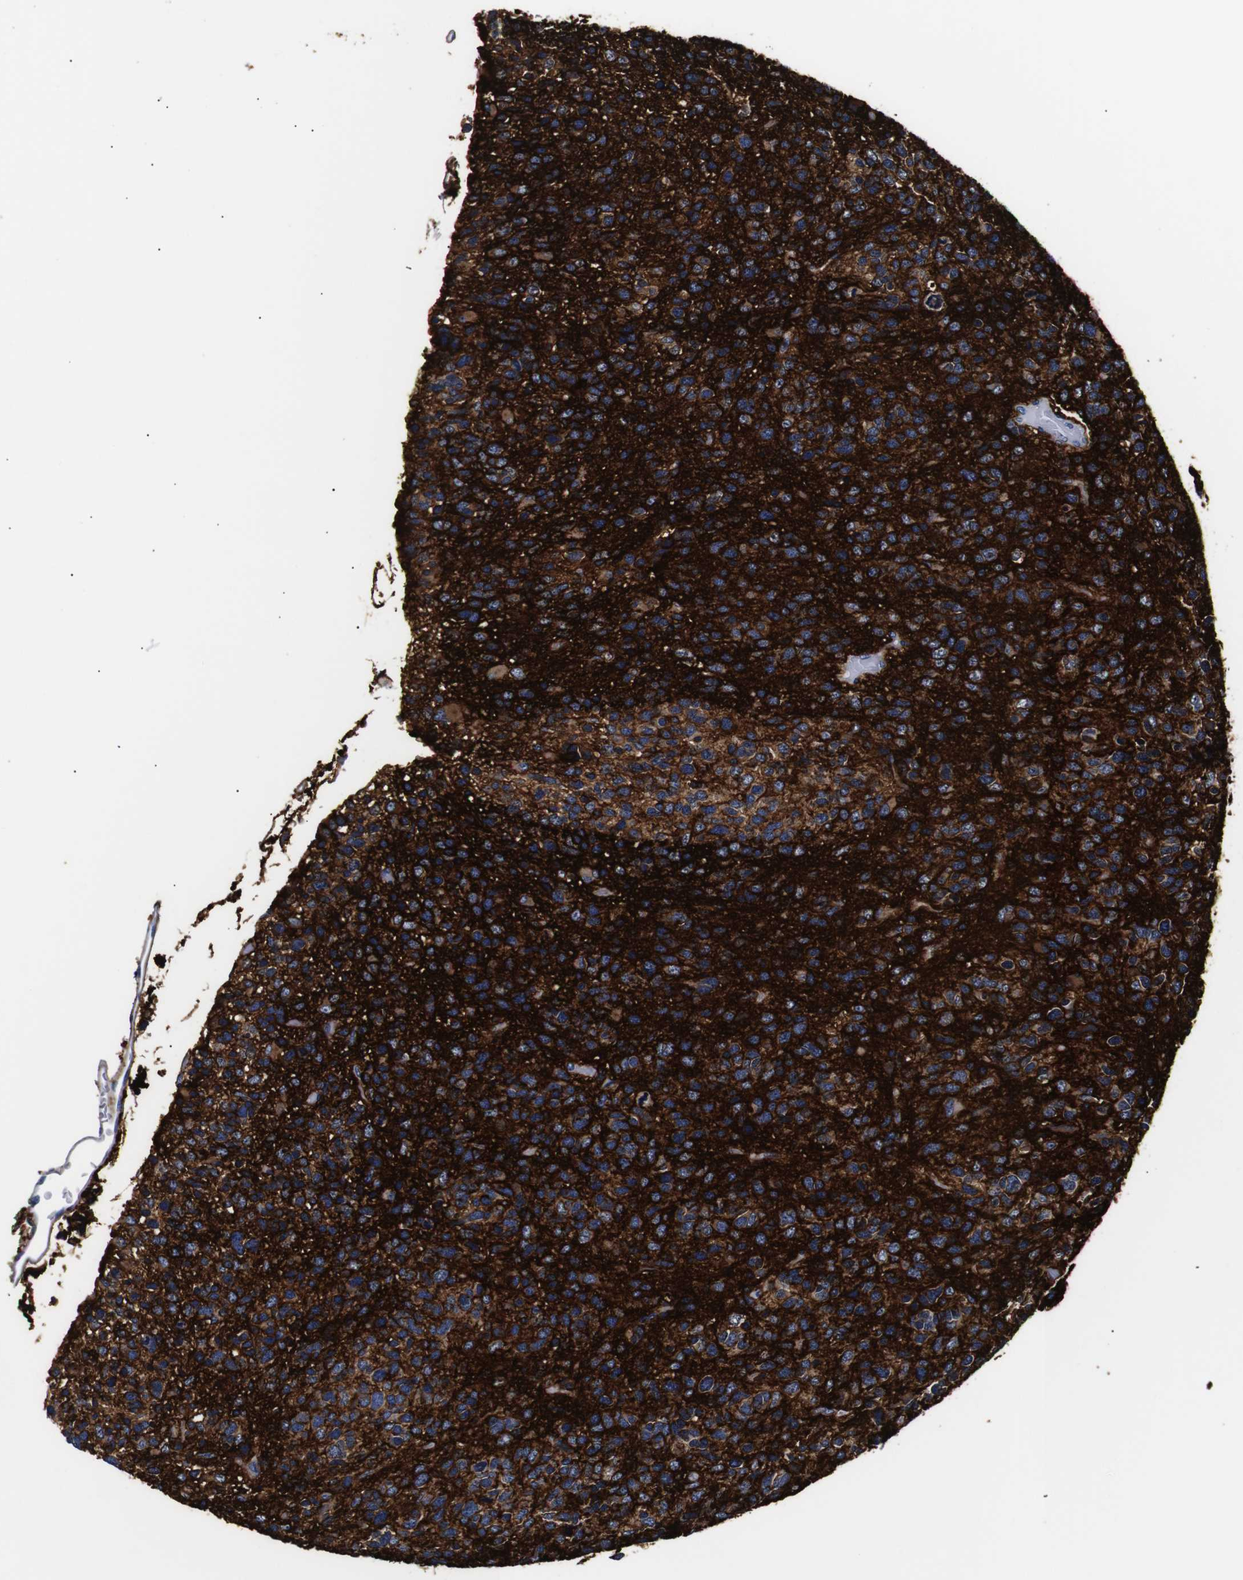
{"staining": {"intensity": "strong", "quantity": ">75%", "location": "cytoplasmic/membranous"}, "tissue": "glioma", "cell_type": "Tumor cells", "image_type": "cancer", "snomed": [{"axis": "morphology", "description": "Glioma, malignant, High grade"}, {"axis": "topography", "description": "Brain"}], "caption": "Immunohistochemical staining of human high-grade glioma (malignant) shows strong cytoplasmic/membranous protein expression in approximately >75% of tumor cells. The protein is stained brown, and the nuclei are stained in blue (DAB (3,3'-diaminobenzidine) IHC with brightfield microscopy, high magnification).", "gene": "GAP43", "patient": {"sex": "female", "age": 58}}